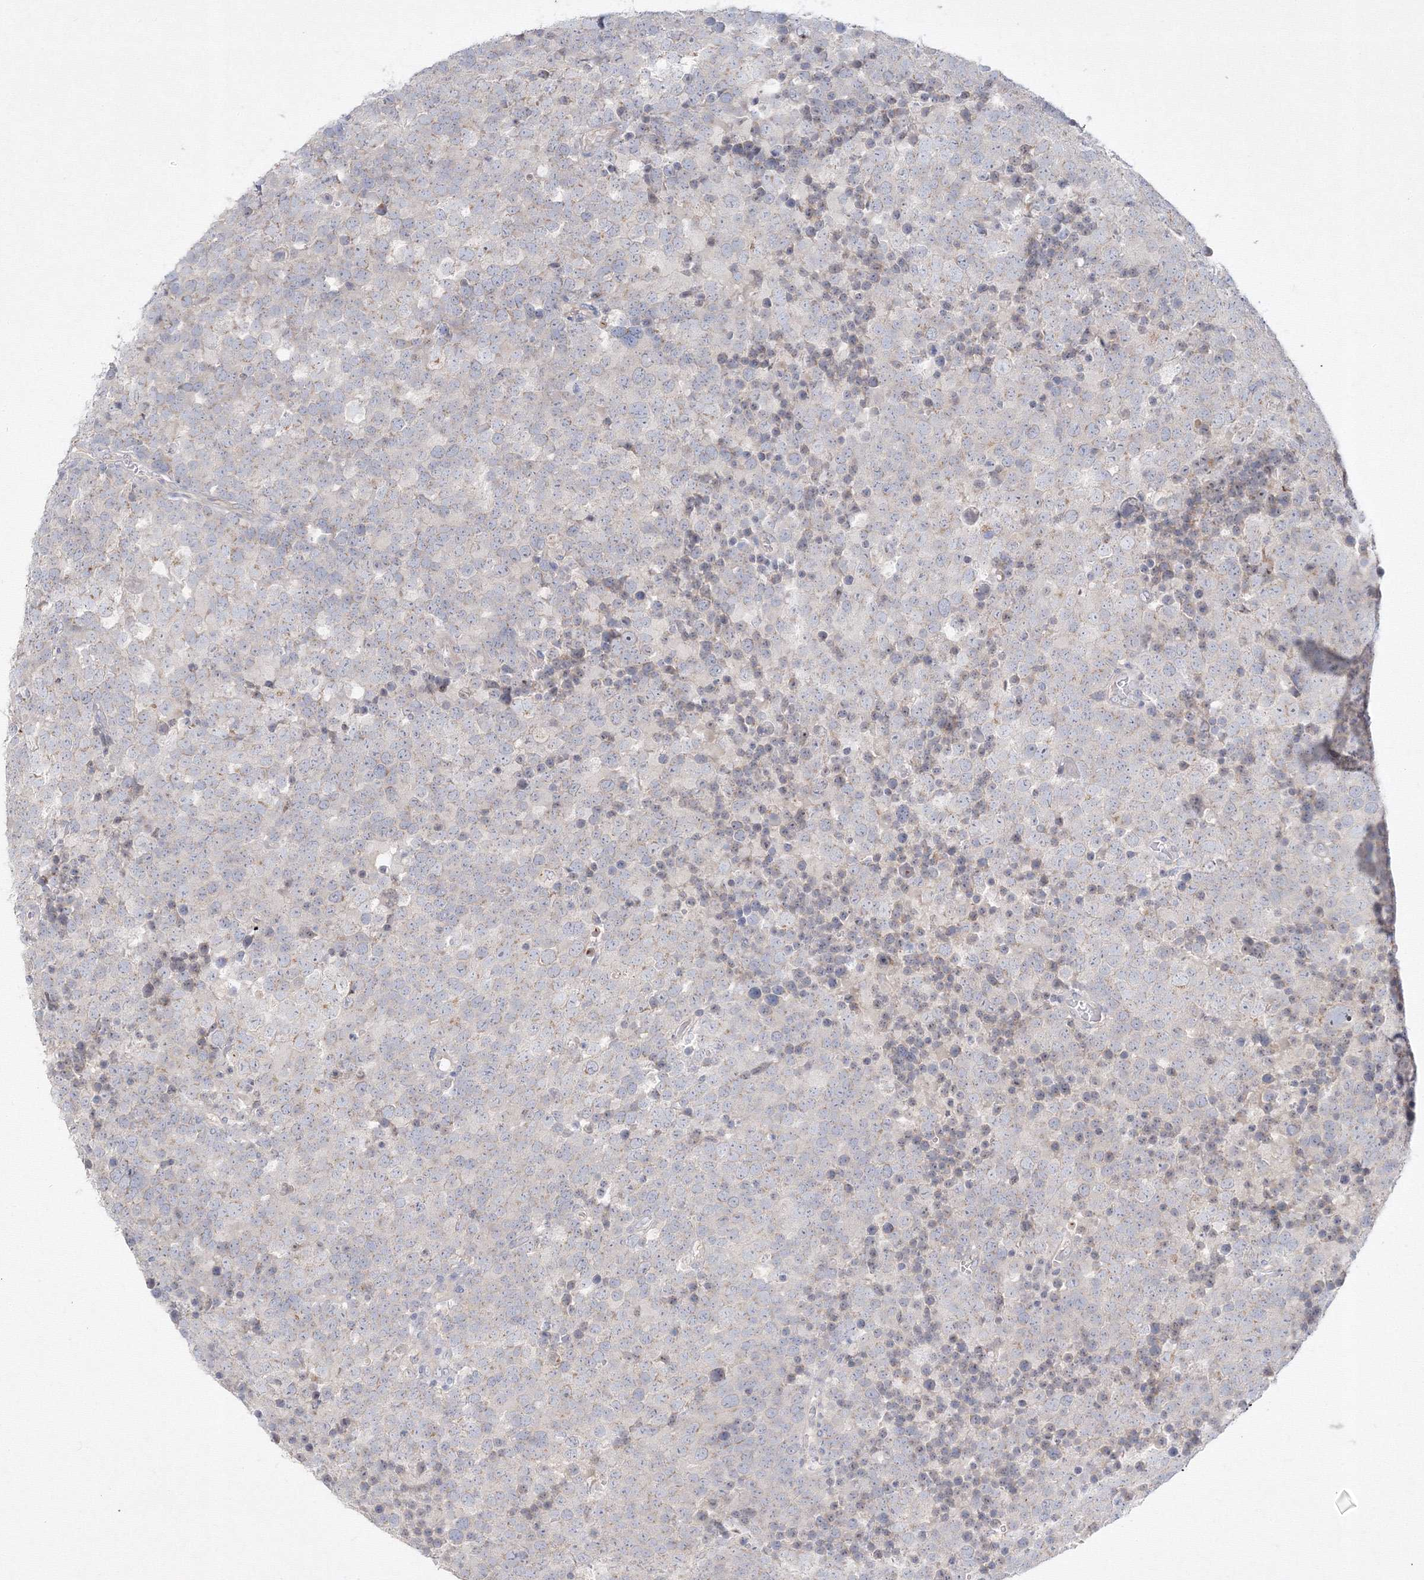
{"staining": {"intensity": "weak", "quantity": "<25%", "location": "cytoplasmic/membranous"}, "tissue": "testis cancer", "cell_type": "Tumor cells", "image_type": "cancer", "snomed": [{"axis": "morphology", "description": "Seminoma, NOS"}, {"axis": "topography", "description": "Testis"}], "caption": "There is no significant expression in tumor cells of testis cancer (seminoma).", "gene": "FBXL8", "patient": {"sex": "male", "age": 71}}